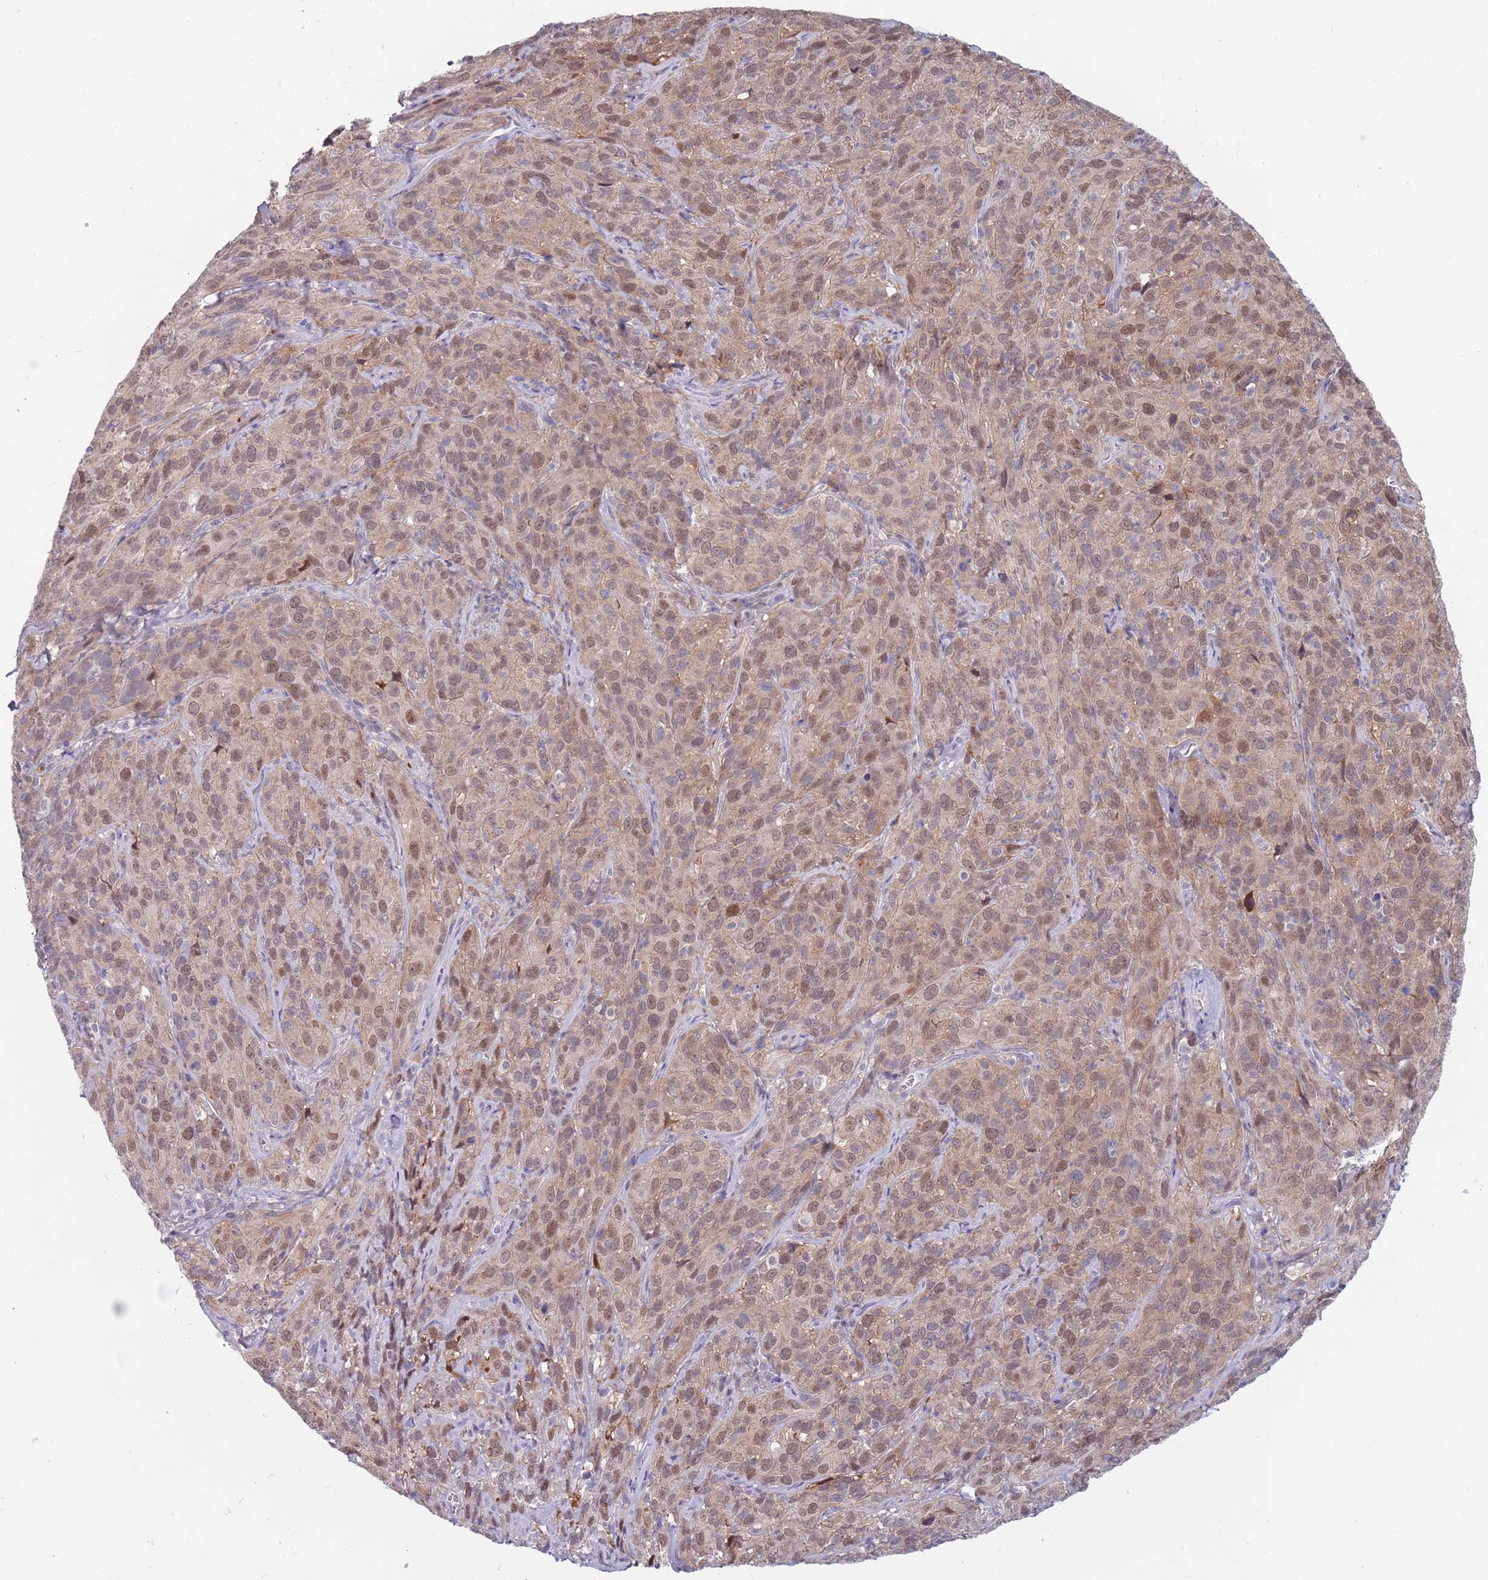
{"staining": {"intensity": "moderate", "quantity": "25%-75%", "location": "cytoplasmic/membranous,nuclear"}, "tissue": "cervical cancer", "cell_type": "Tumor cells", "image_type": "cancer", "snomed": [{"axis": "morphology", "description": "Squamous cell carcinoma, NOS"}, {"axis": "topography", "description": "Cervix"}], "caption": "A micrograph of cervical squamous cell carcinoma stained for a protein reveals moderate cytoplasmic/membranous and nuclear brown staining in tumor cells.", "gene": "CLNS1A", "patient": {"sex": "female", "age": 51}}